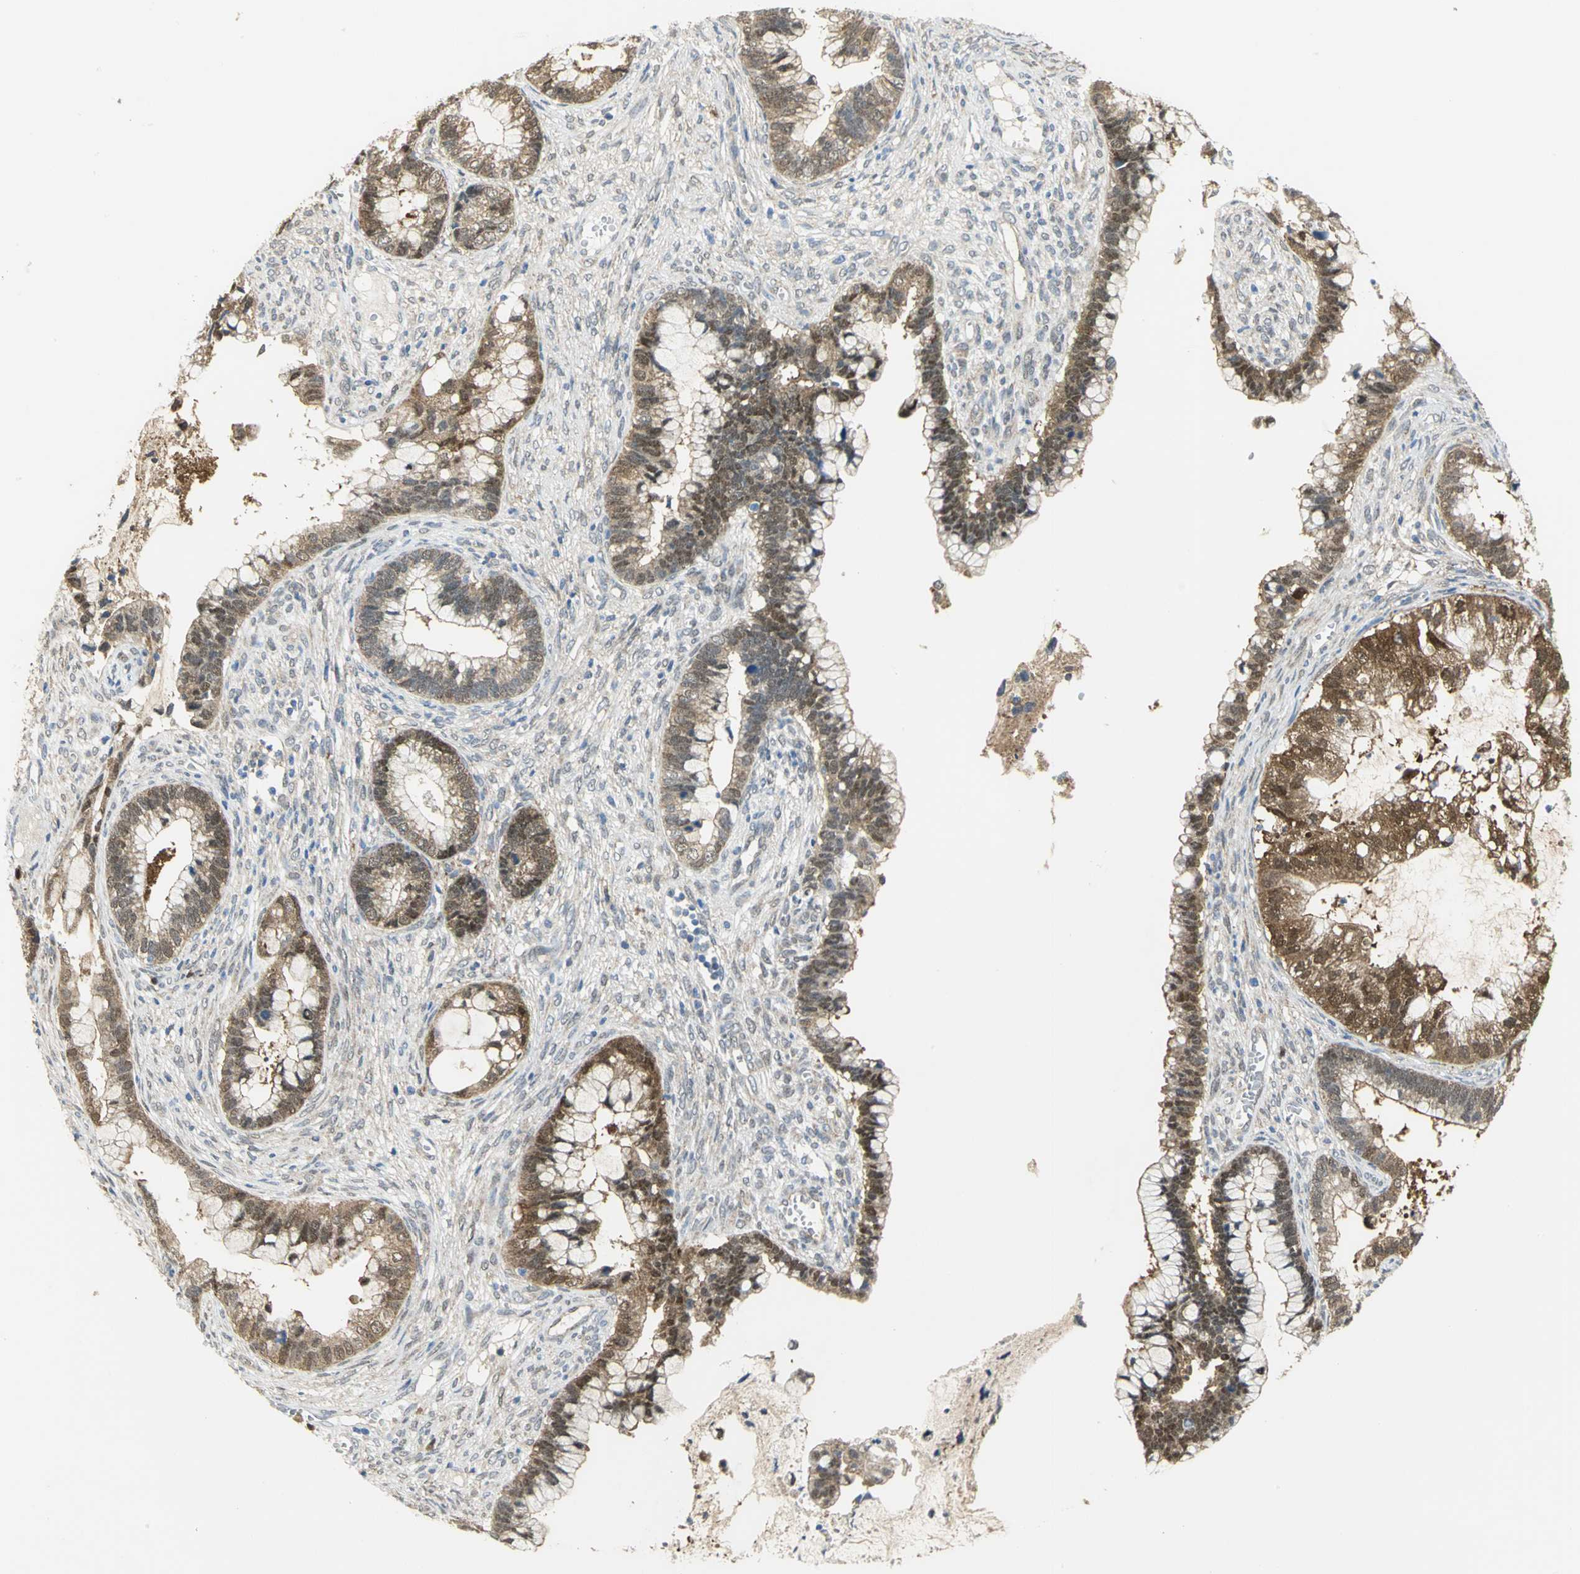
{"staining": {"intensity": "moderate", "quantity": ">75%", "location": "cytoplasmic/membranous,nuclear"}, "tissue": "cervical cancer", "cell_type": "Tumor cells", "image_type": "cancer", "snomed": [{"axis": "morphology", "description": "Adenocarcinoma, NOS"}, {"axis": "topography", "description": "Cervix"}], "caption": "Cervical adenocarcinoma stained with a protein marker shows moderate staining in tumor cells.", "gene": "PGM3", "patient": {"sex": "female", "age": 44}}